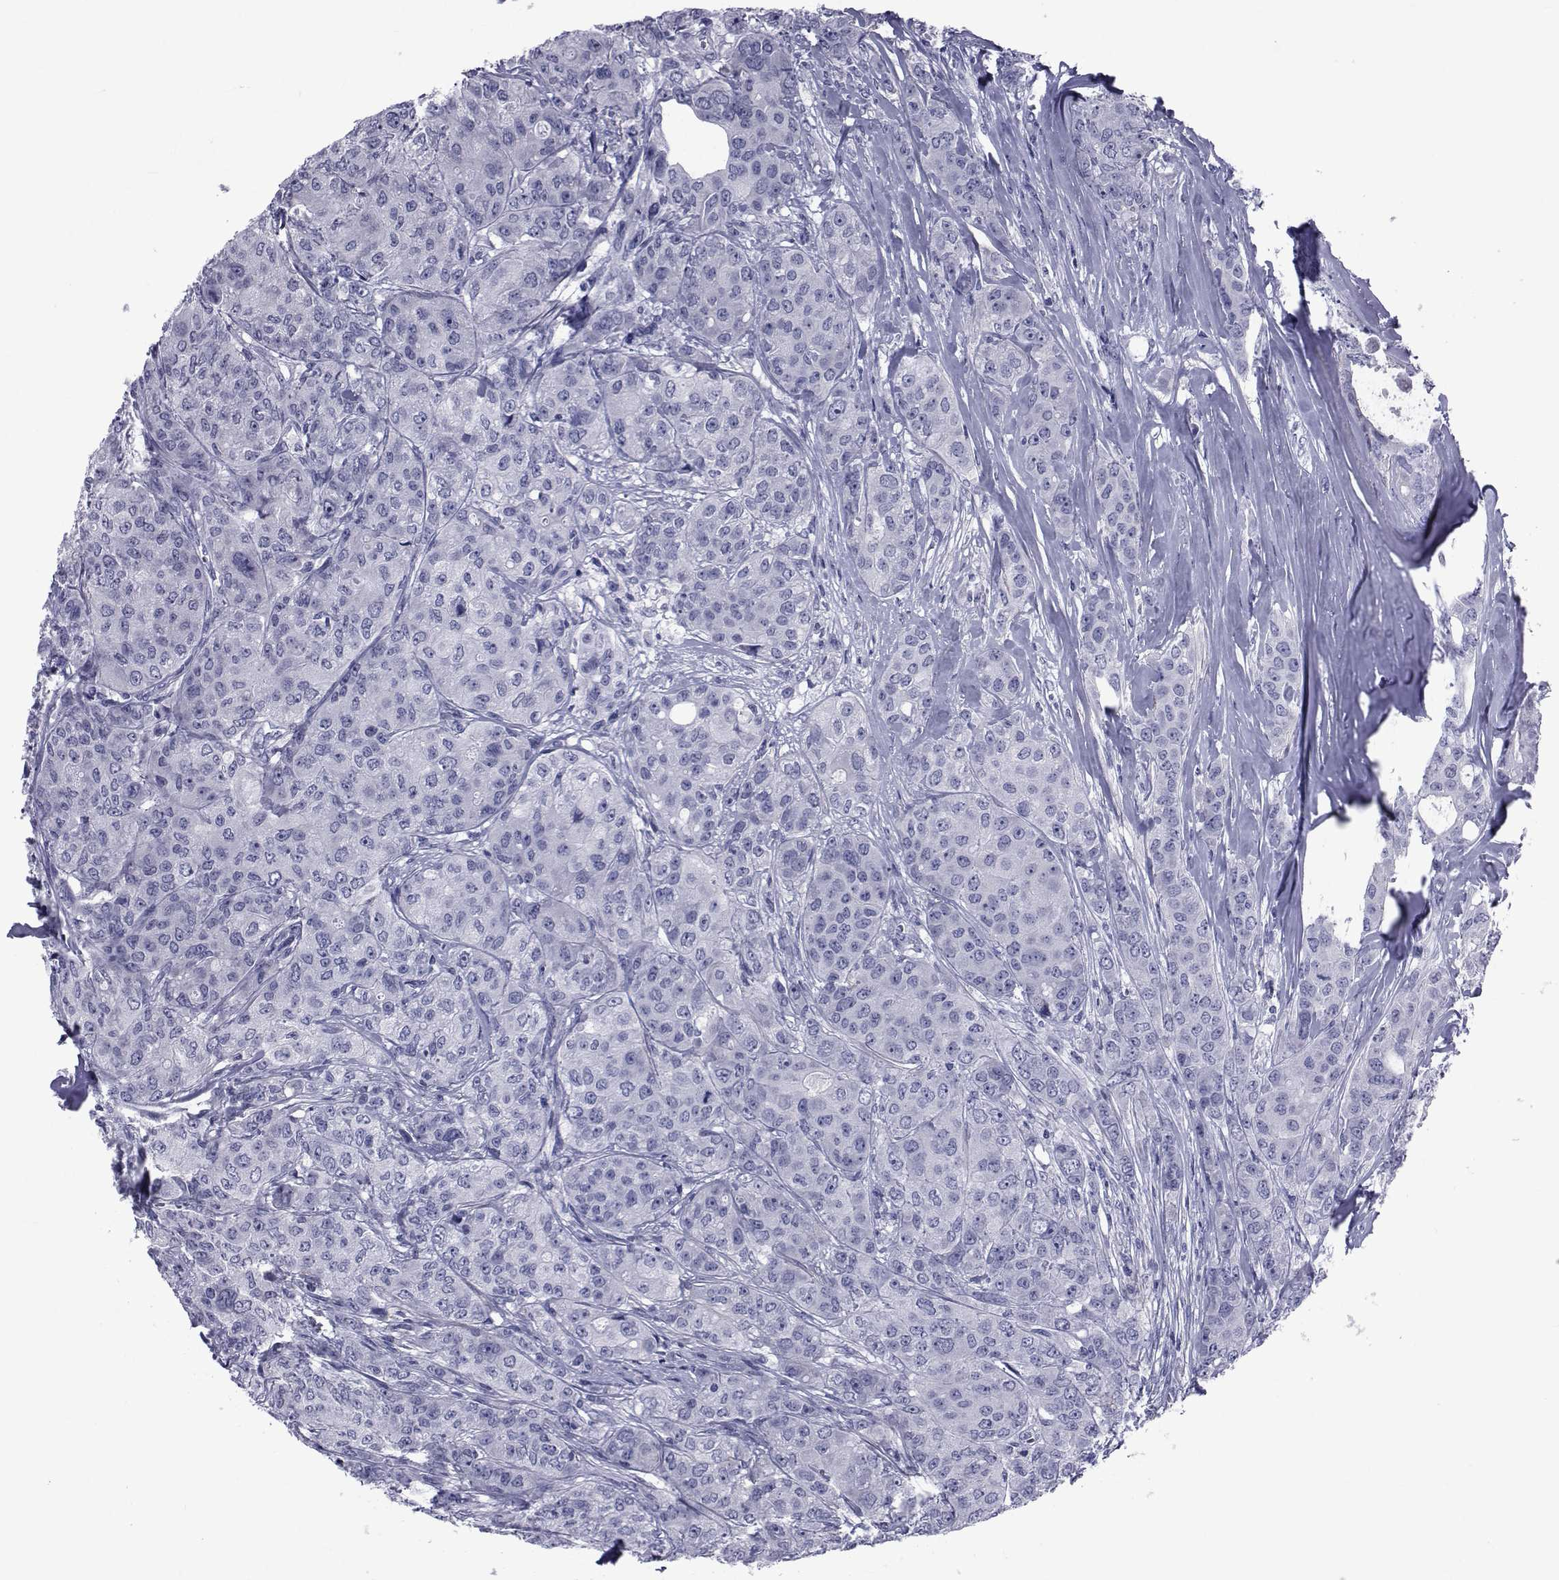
{"staining": {"intensity": "negative", "quantity": "none", "location": "none"}, "tissue": "breast cancer", "cell_type": "Tumor cells", "image_type": "cancer", "snomed": [{"axis": "morphology", "description": "Duct carcinoma"}, {"axis": "topography", "description": "Breast"}], "caption": "Micrograph shows no significant protein positivity in tumor cells of breast cancer. Nuclei are stained in blue.", "gene": "GKAP1", "patient": {"sex": "female", "age": 43}}